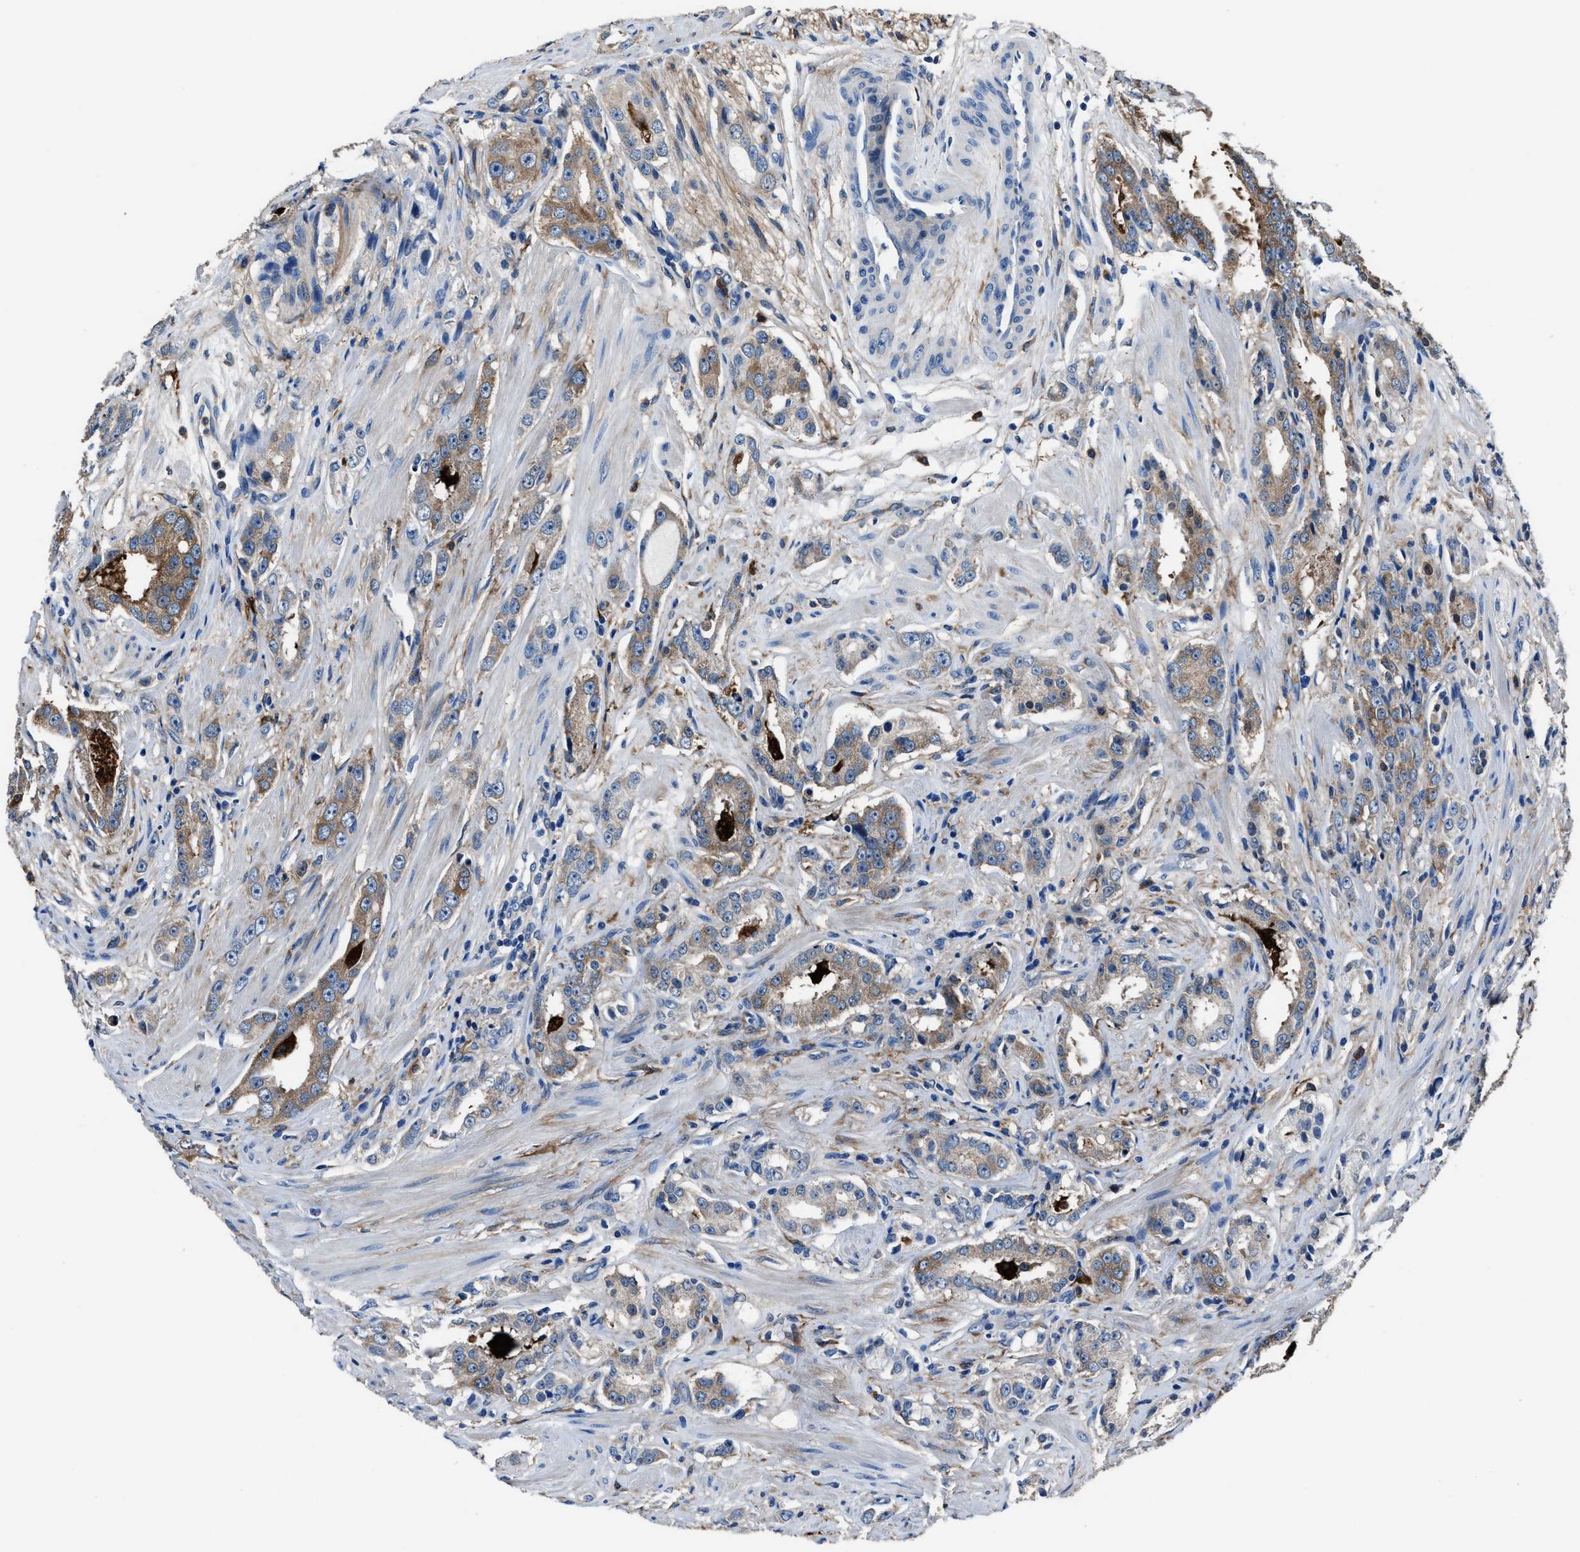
{"staining": {"intensity": "moderate", "quantity": ">75%", "location": "cytoplasmic/membranous"}, "tissue": "prostate cancer", "cell_type": "Tumor cells", "image_type": "cancer", "snomed": [{"axis": "morphology", "description": "Adenocarcinoma, Medium grade"}, {"axis": "topography", "description": "Prostate"}], "caption": "There is medium levels of moderate cytoplasmic/membranous expression in tumor cells of prostate cancer (adenocarcinoma (medium-grade)), as demonstrated by immunohistochemical staining (brown color).", "gene": "FTL", "patient": {"sex": "male", "age": 53}}